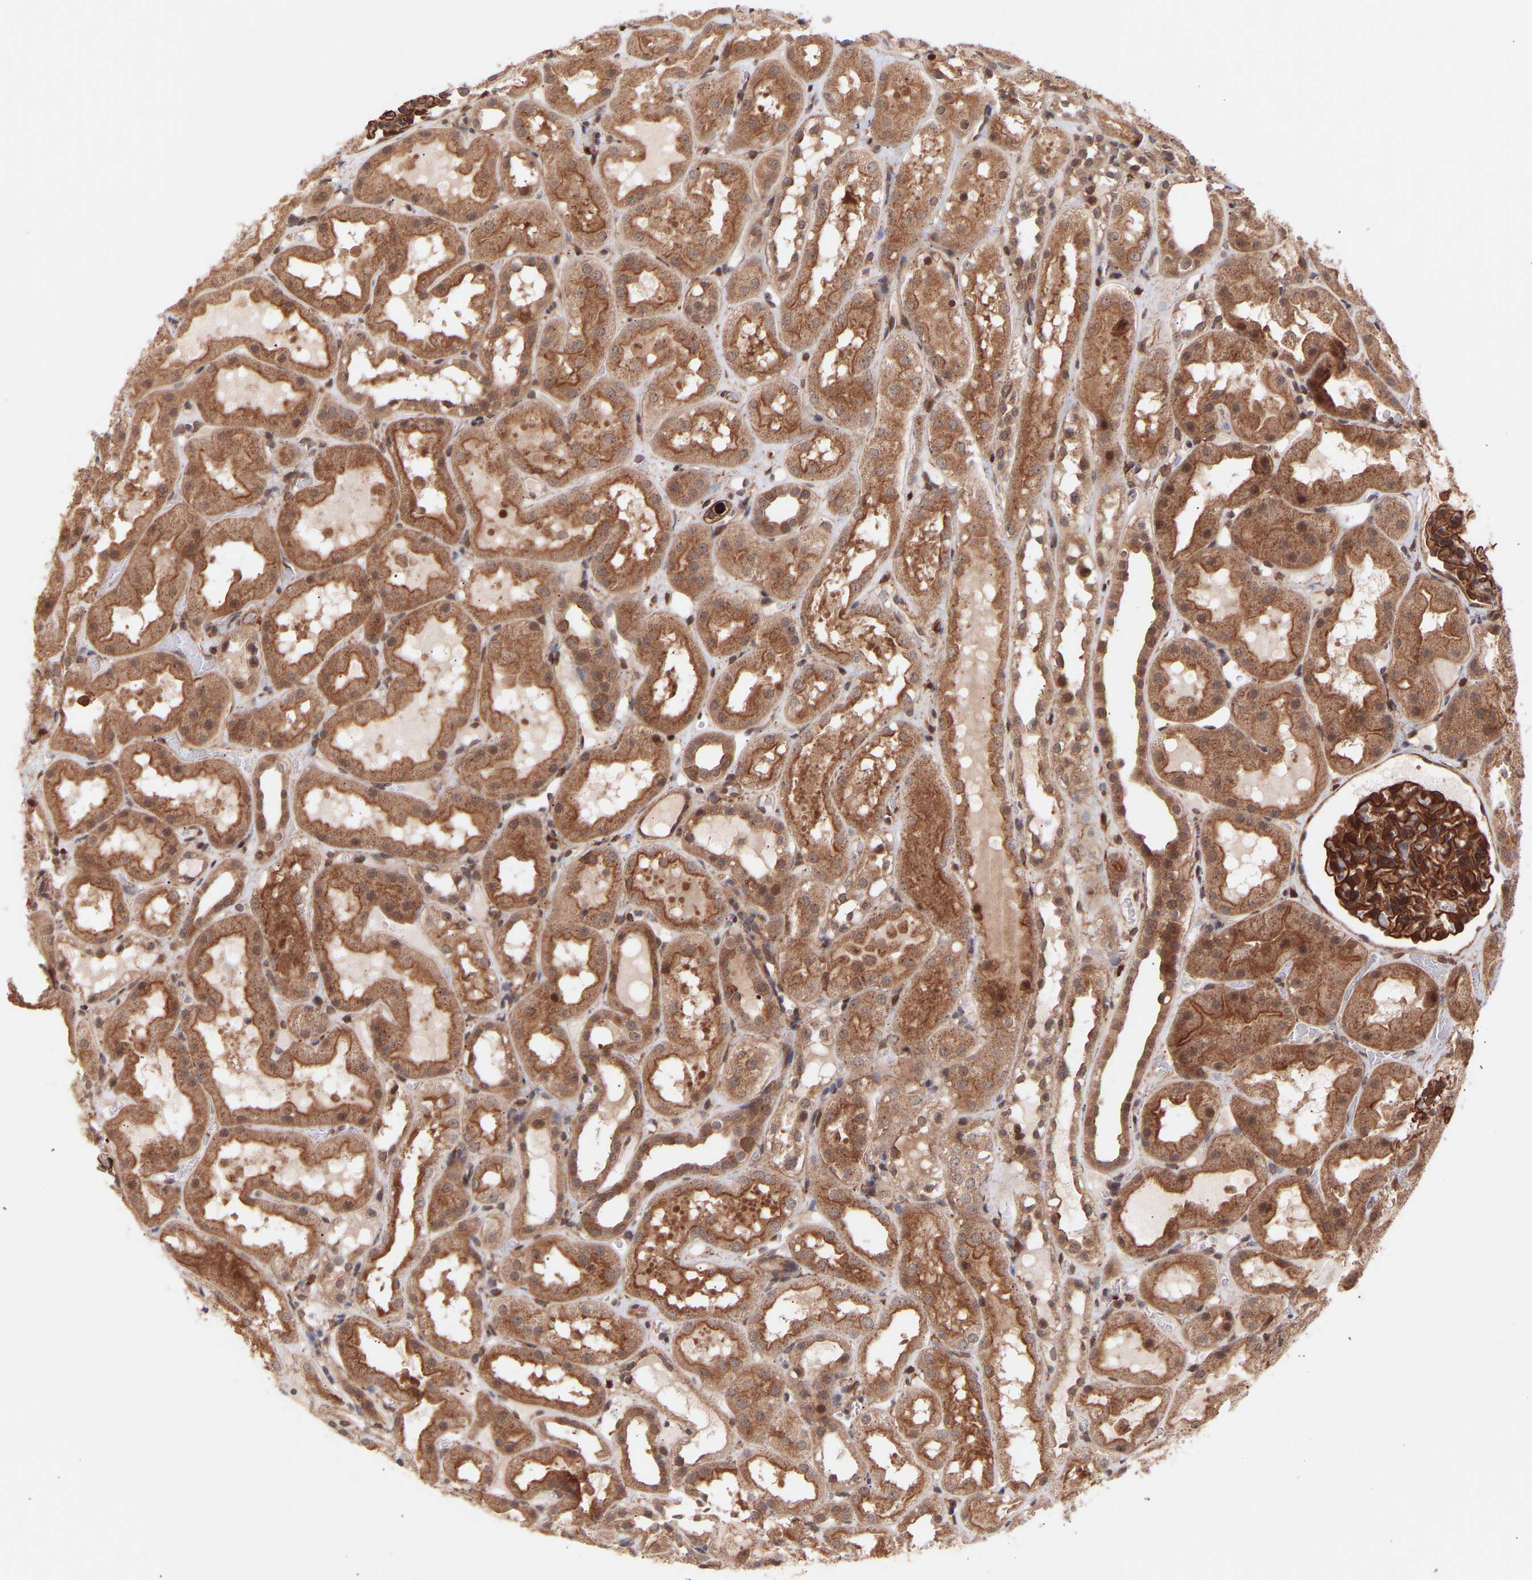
{"staining": {"intensity": "strong", "quantity": ">75%", "location": "cytoplasmic/membranous"}, "tissue": "kidney", "cell_type": "Cells in glomeruli", "image_type": "normal", "snomed": [{"axis": "morphology", "description": "Normal tissue, NOS"}, {"axis": "topography", "description": "Kidney"}, {"axis": "topography", "description": "Urinary bladder"}], "caption": "Approximately >75% of cells in glomeruli in unremarkable human kidney reveal strong cytoplasmic/membranous protein staining as visualized by brown immunohistochemical staining.", "gene": "PDLIM5", "patient": {"sex": "male", "age": 16}}